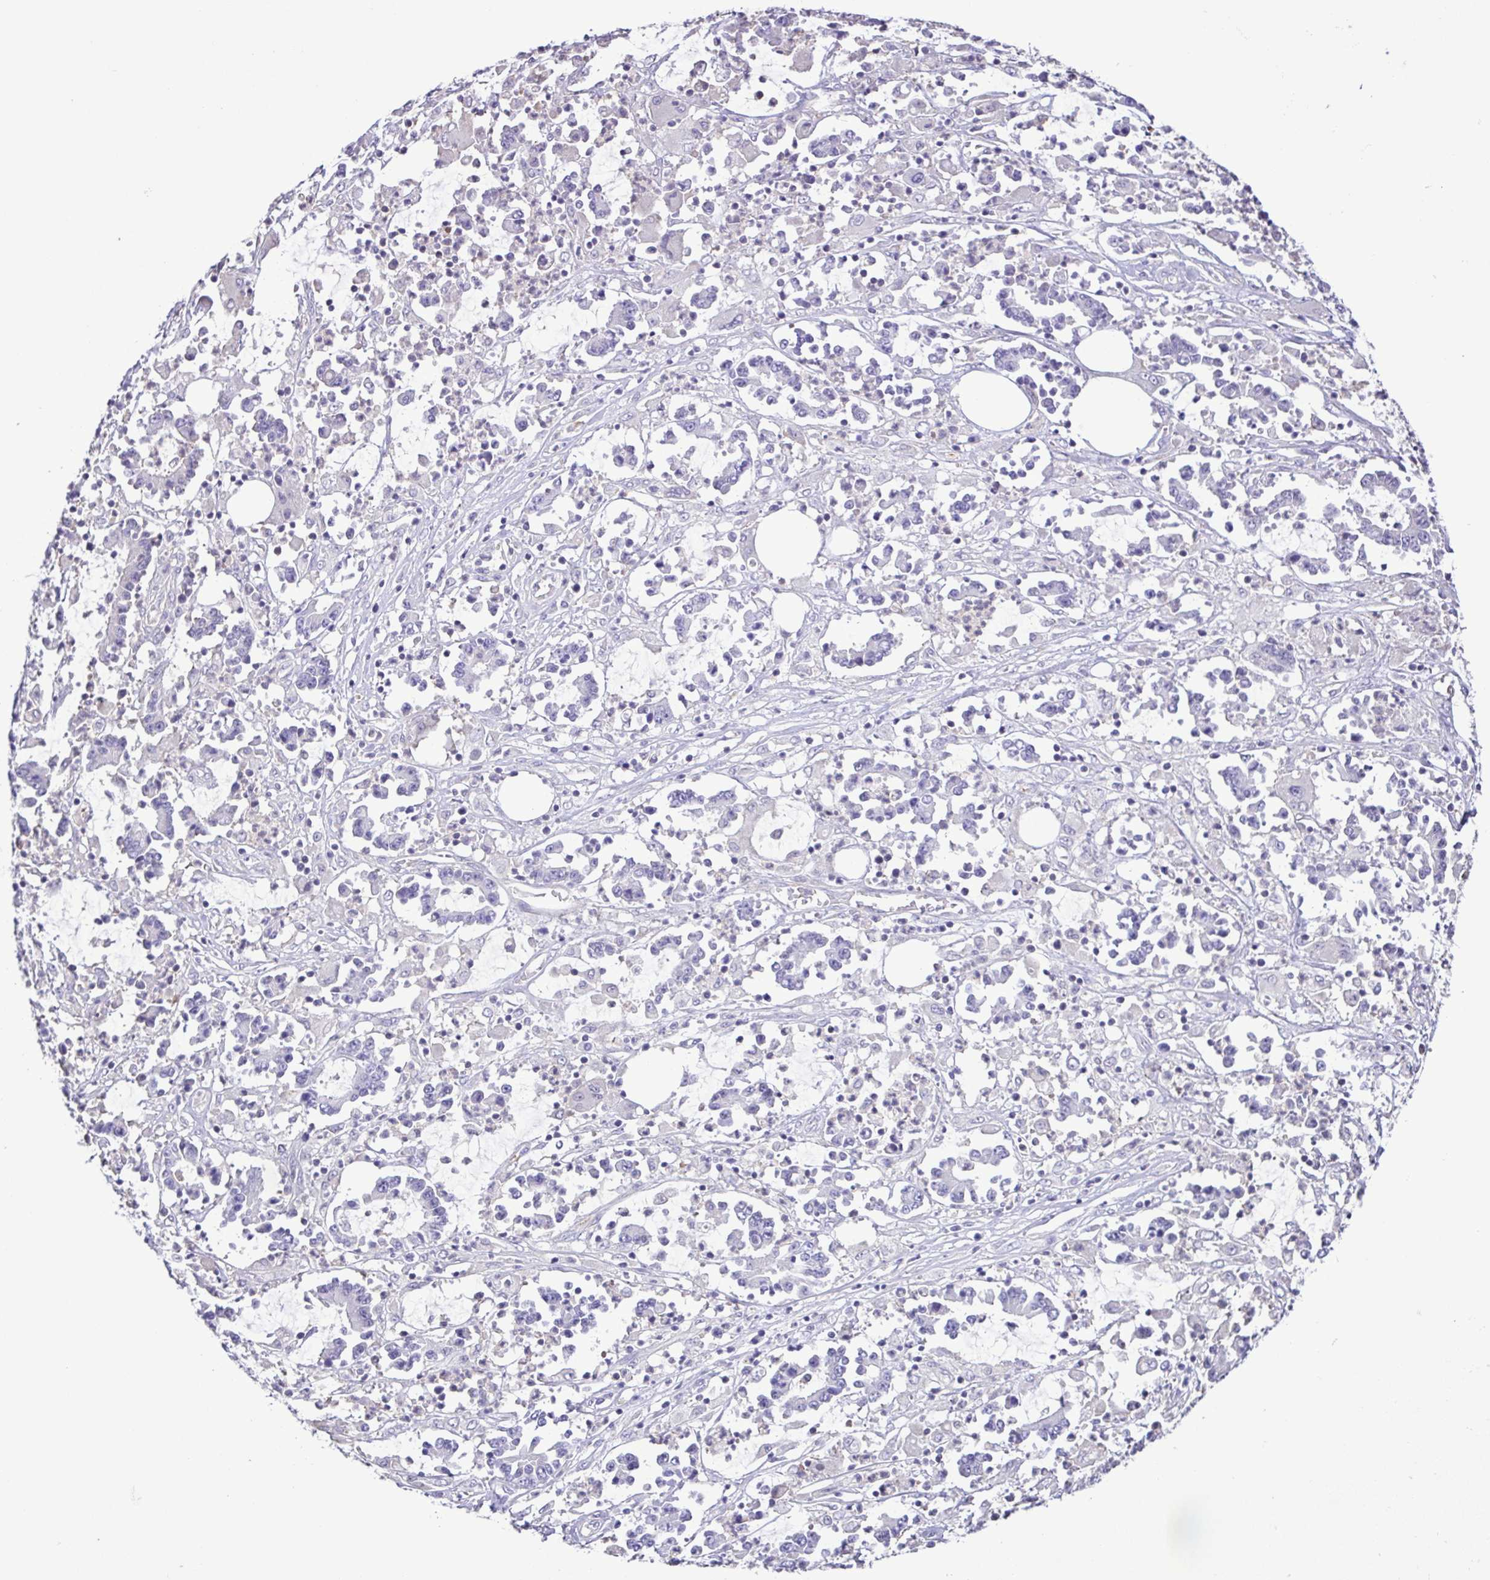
{"staining": {"intensity": "negative", "quantity": "none", "location": "none"}, "tissue": "stomach cancer", "cell_type": "Tumor cells", "image_type": "cancer", "snomed": [{"axis": "morphology", "description": "Adenocarcinoma, NOS"}, {"axis": "topography", "description": "Stomach, upper"}], "caption": "Immunohistochemistry (IHC) micrograph of stomach cancer (adenocarcinoma) stained for a protein (brown), which reveals no expression in tumor cells.", "gene": "CYP17A1", "patient": {"sex": "male", "age": 68}}